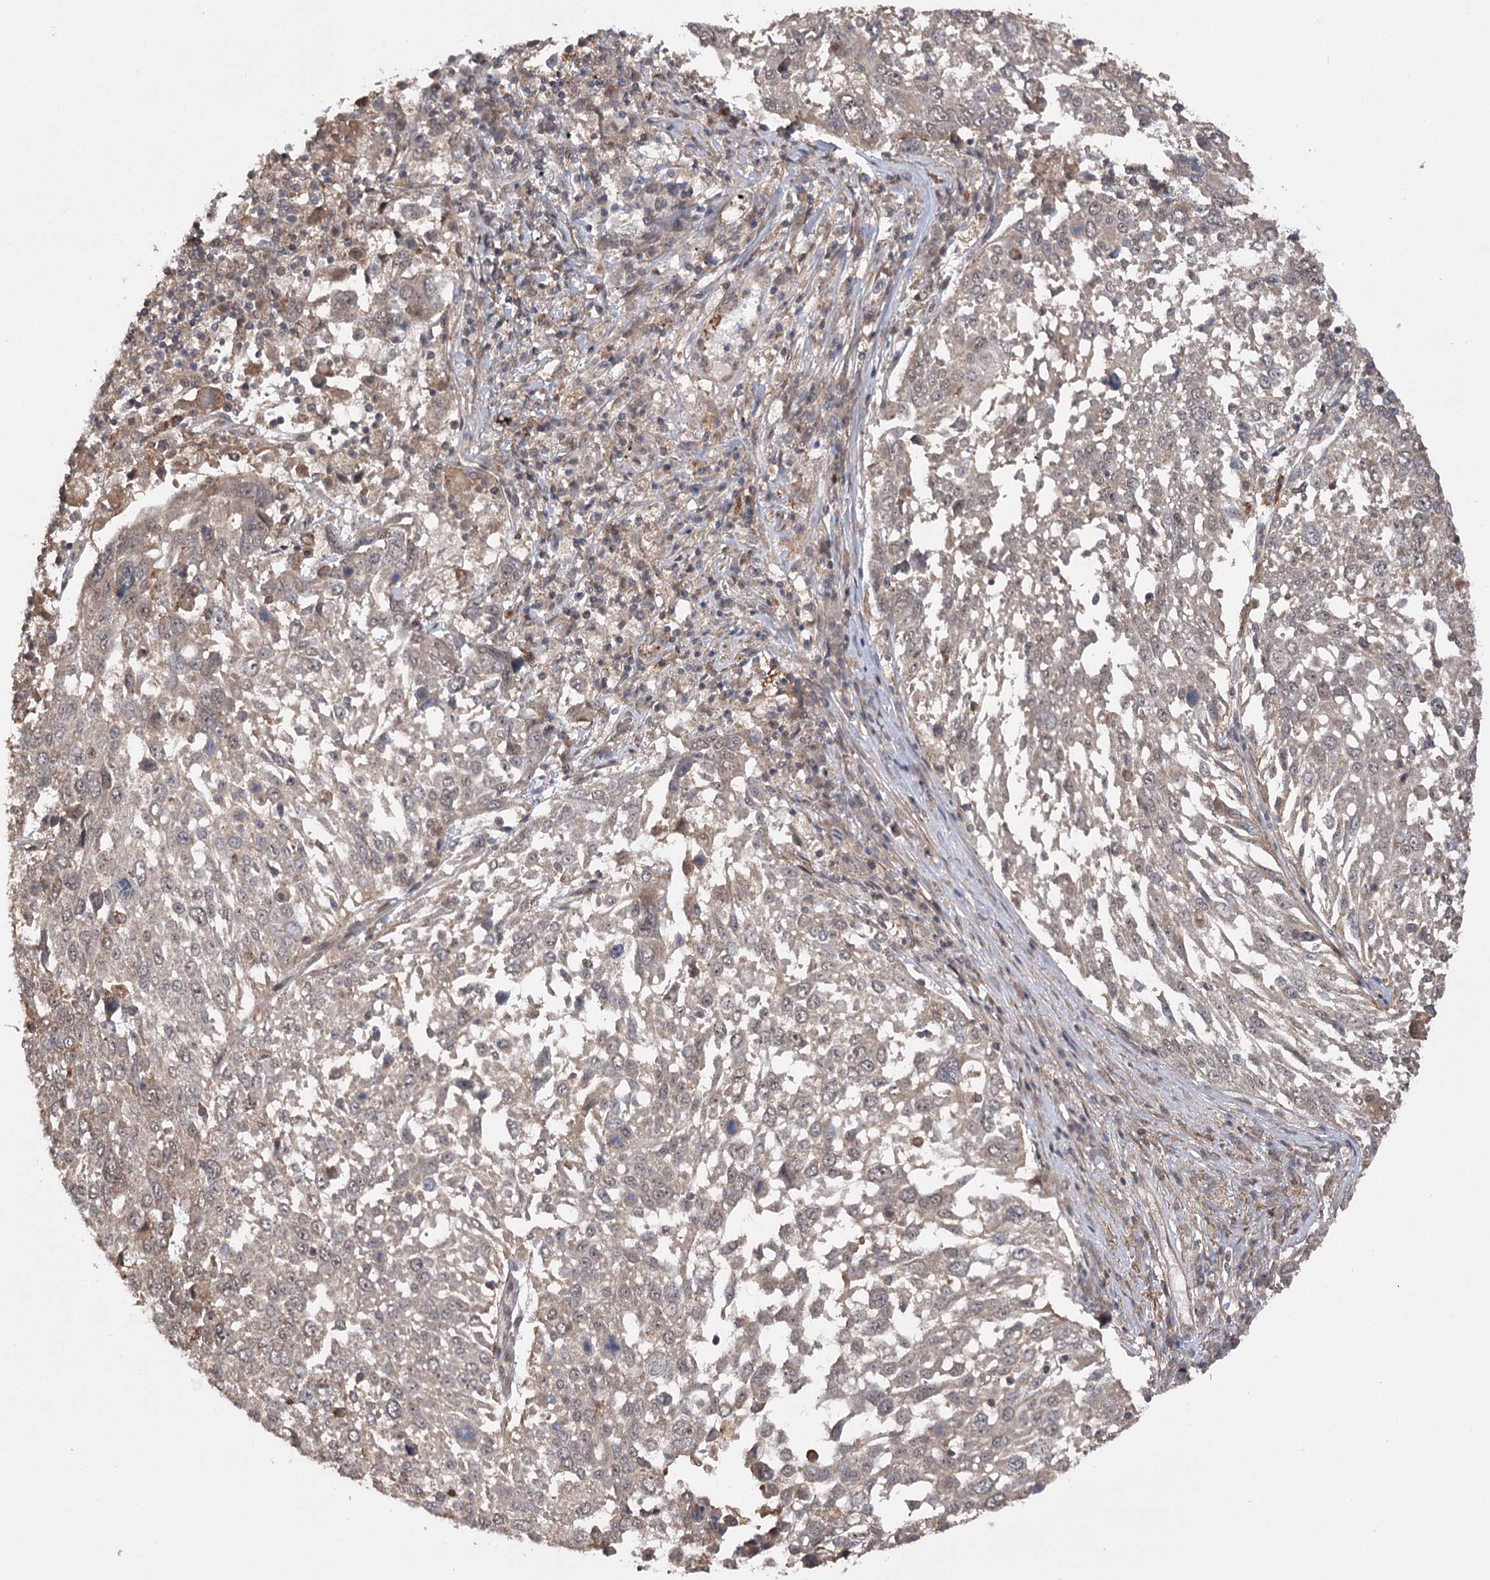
{"staining": {"intensity": "weak", "quantity": ">75%", "location": "cytoplasmic/membranous,nuclear"}, "tissue": "lung cancer", "cell_type": "Tumor cells", "image_type": "cancer", "snomed": [{"axis": "morphology", "description": "Squamous cell carcinoma, NOS"}, {"axis": "topography", "description": "Lung"}], "caption": "A brown stain shows weak cytoplasmic/membranous and nuclear expression of a protein in human lung cancer tumor cells.", "gene": "TENM2", "patient": {"sex": "male", "age": 65}}